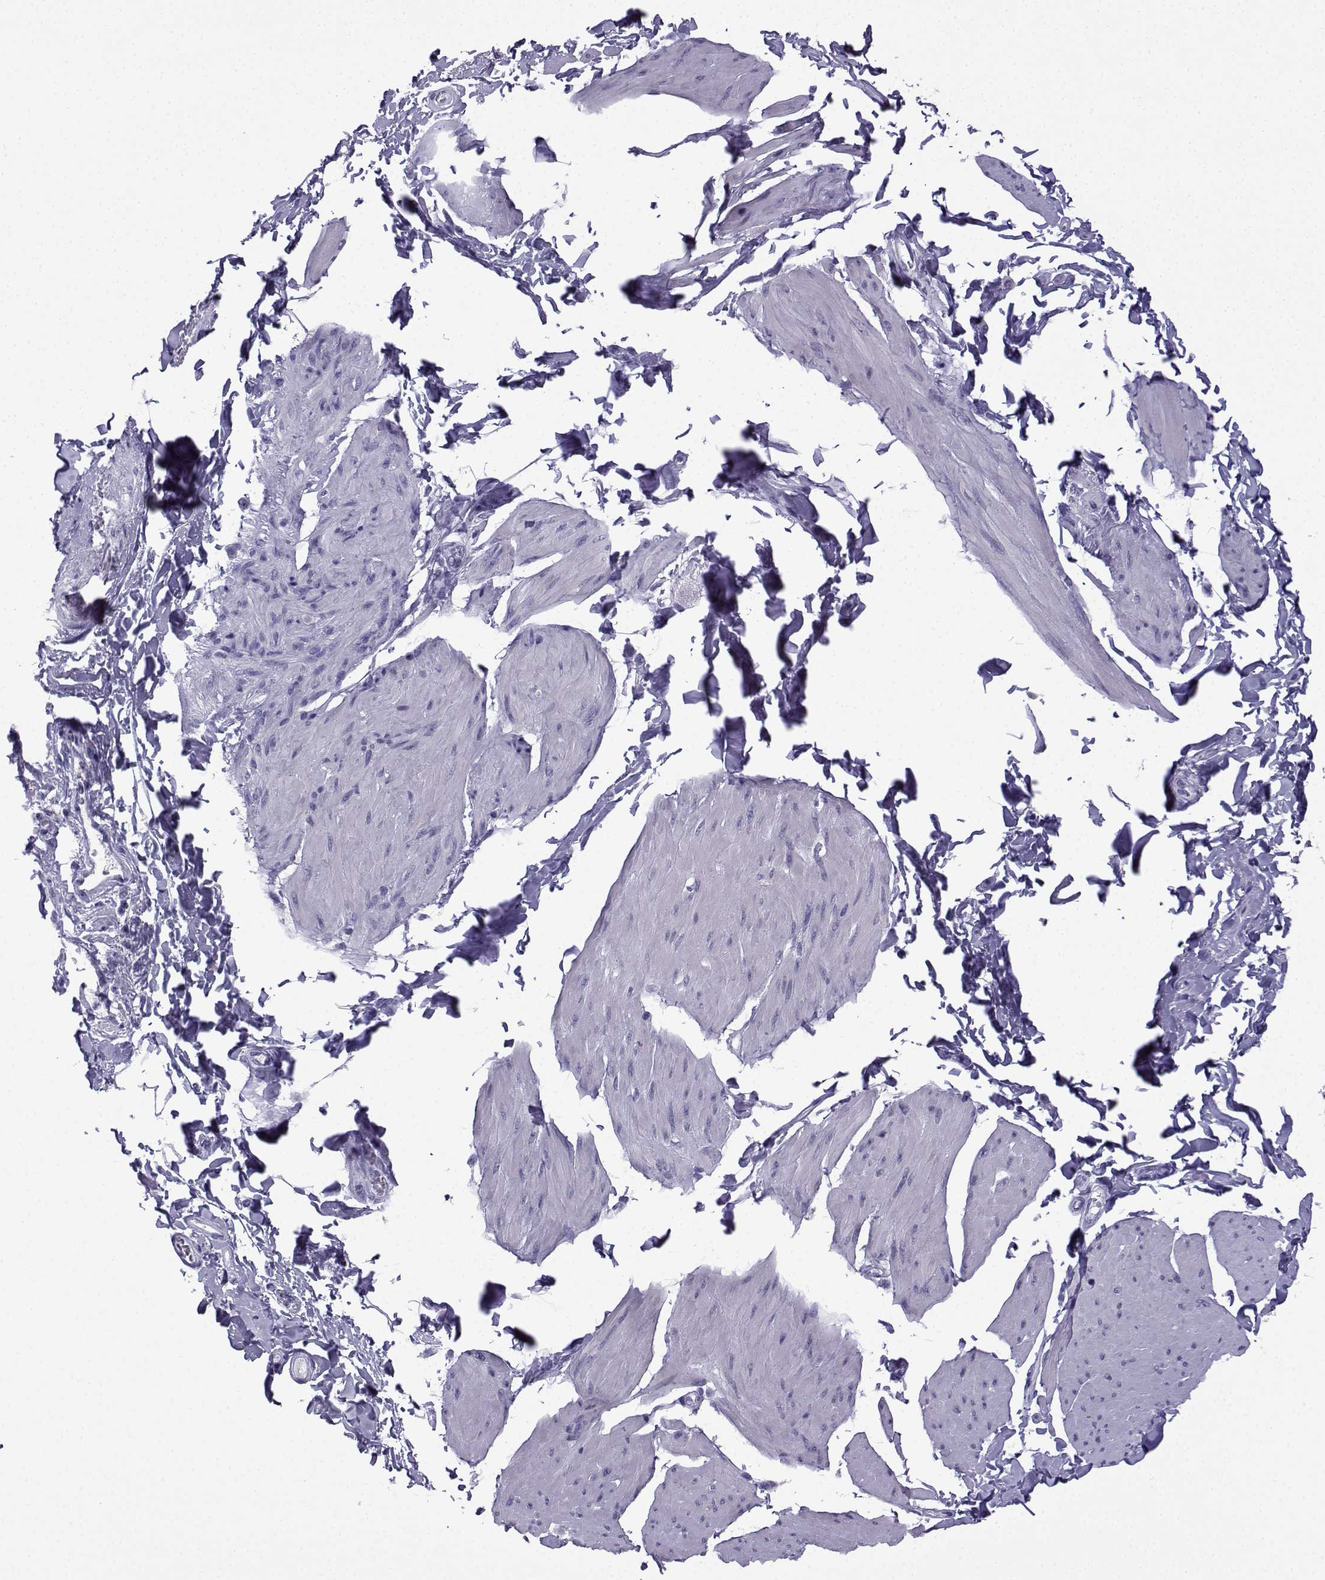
{"staining": {"intensity": "negative", "quantity": "none", "location": "none"}, "tissue": "smooth muscle", "cell_type": "Smooth muscle cells", "image_type": "normal", "snomed": [{"axis": "morphology", "description": "Normal tissue, NOS"}, {"axis": "topography", "description": "Adipose tissue"}, {"axis": "topography", "description": "Smooth muscle"}, {"axis": "topography", "description": "Peripheral nerve tissue"}], "caption": "Human smooth muscle stained for a protein using immunohistochemistry (IHC) displays no positivity in smooth muscle cells.", "gene": "ACRBP", "patient": {"sex": "male", "age": 83}}